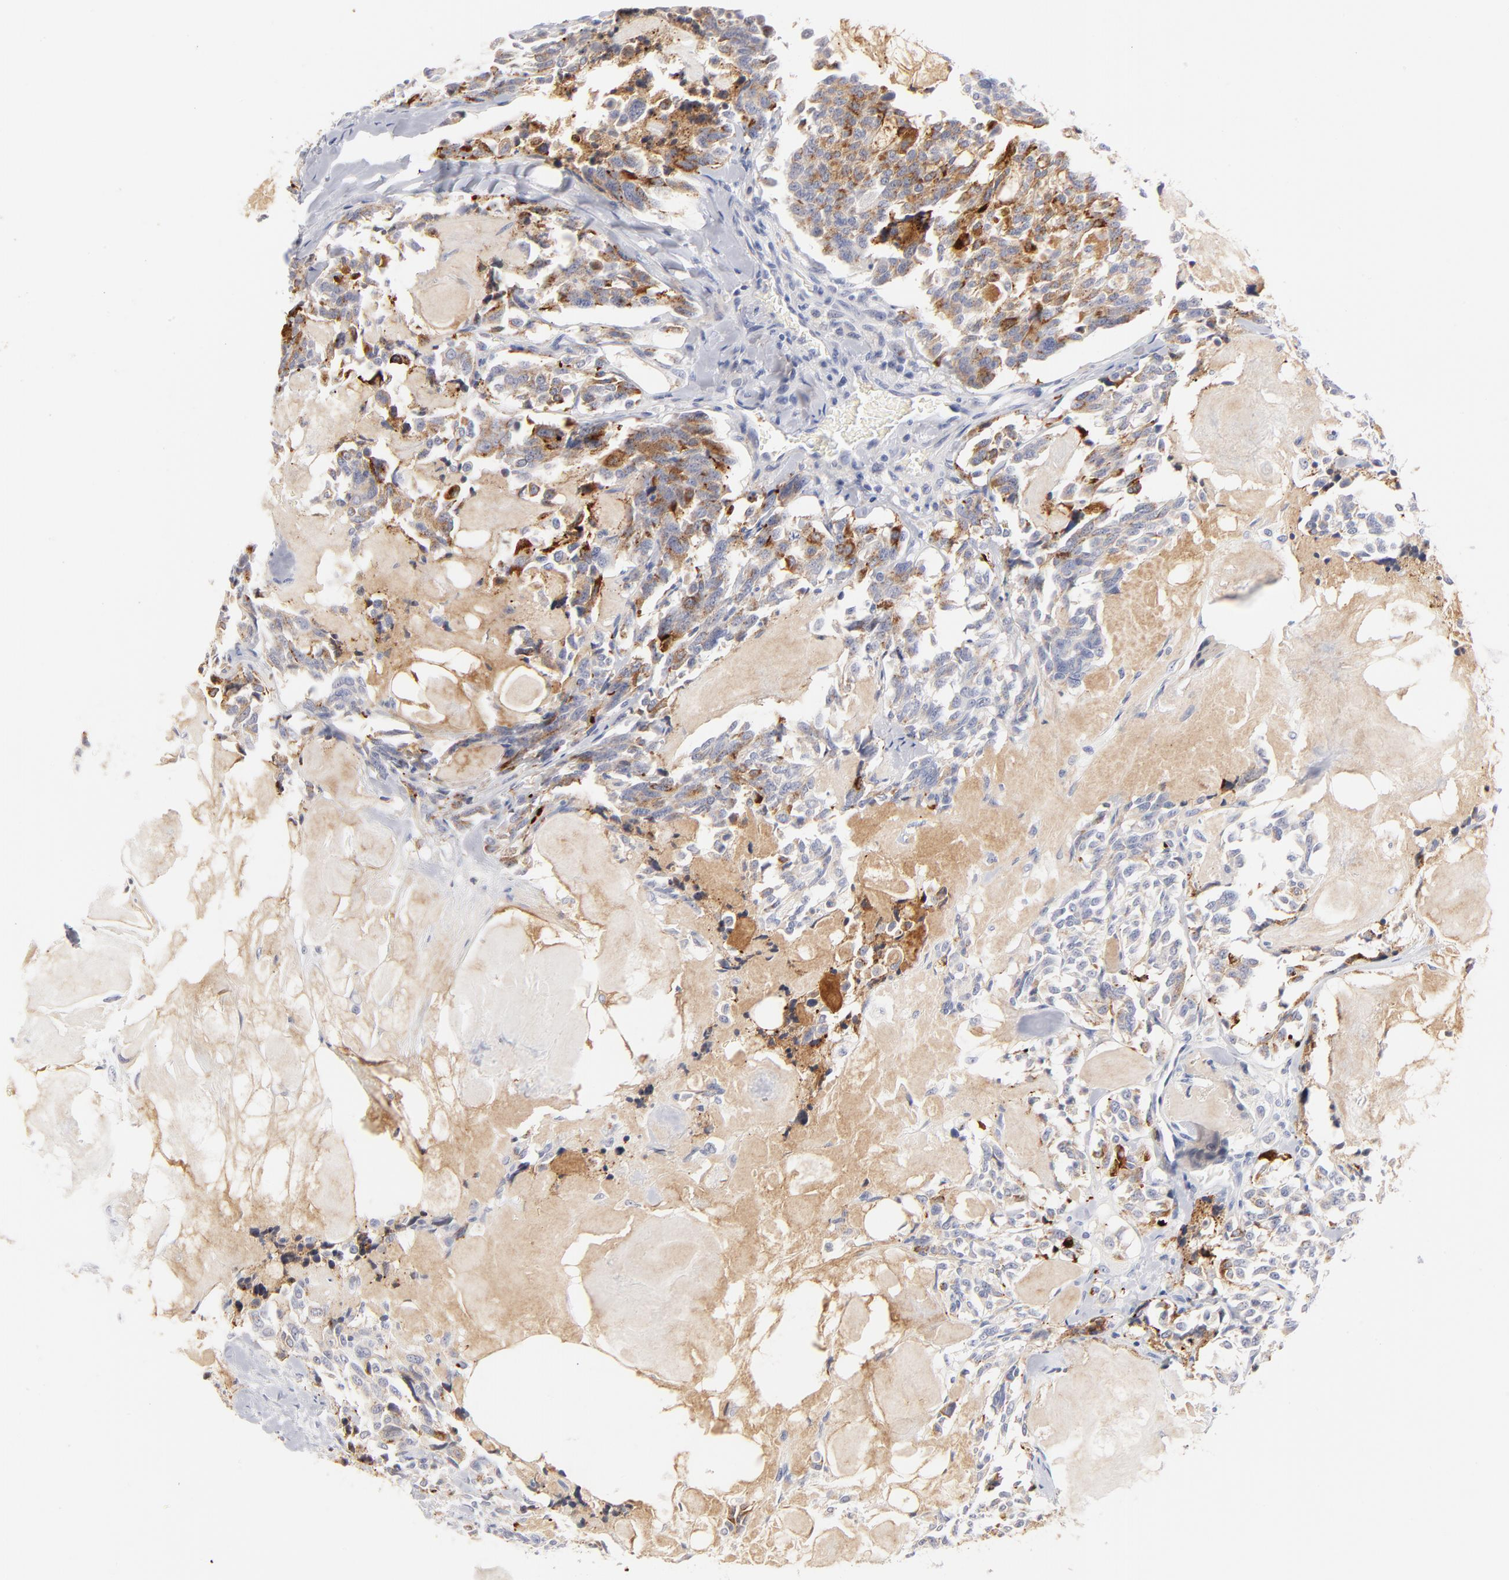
{"staining": {"intensity": "strong", "quantity": "25%-75%", "location": "cytoplasmic/membranous"}, "tissue": "thyroid cancer", "cell_type": "Tumor cells", "image_type": "cancer", "snomed": [{"axis": "morphology", "description": "Carcinoma, NOS"}, {"axis": "morphology", "description": "Carcinoid, malignant, NOS"}, {"axis": "topography", "description": "Thyroid gland"}], "caption": "Brown immunohistochemical staining in thyroid cancer demonstrates strong cytoplasmic/membranous expression in approximately 25%-75% of tumor cells. (DAB (3,3'-diaminobenzidine) IHC, brown staining for protein, blue staining for nuclei).", "gene": "KHNYN", "patient": {"sex": "male", "age": 33}}